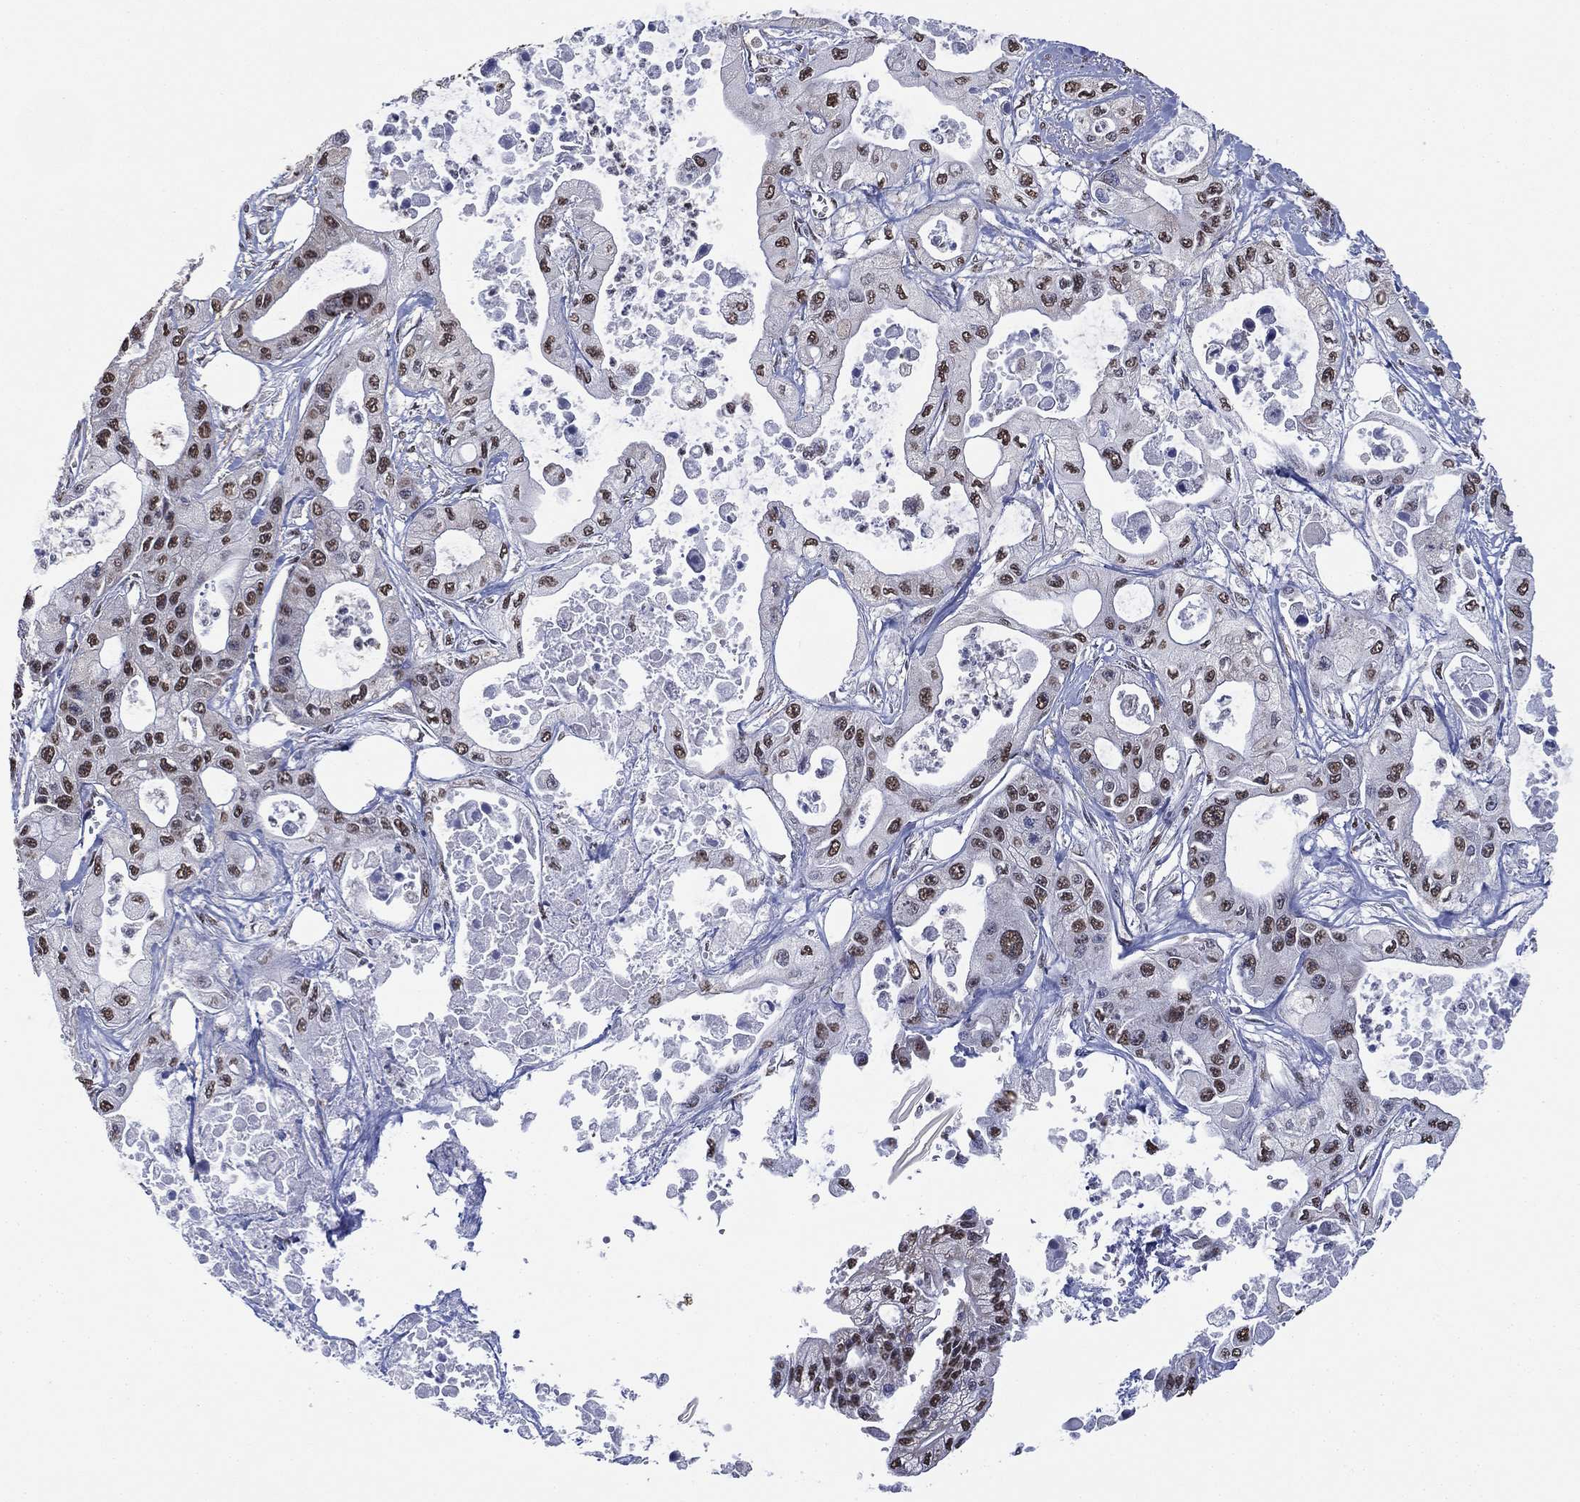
{"staining": {"intensity": "moderate", "quantity": "25%-75%", "location": "nuclear"}, "tissue": "pancreatic cancer", "cell_type": "Tumor cells", "image_type": "cancer", "snomed": [{"axis": "morphology", "description": "Adenocarcinoma, NOS"}, {"axis": "topography", "description": "Pancreas"}], "caption": "IHC (DAB (3,3'-diaminobenzidine)) staining of pancreatic cancer shows moderate nuclear protein staining in approximately 25%-75% of tumor cells.", "gene": "ALDH7A1", "patient": {"sex": "male", "age": 70}}